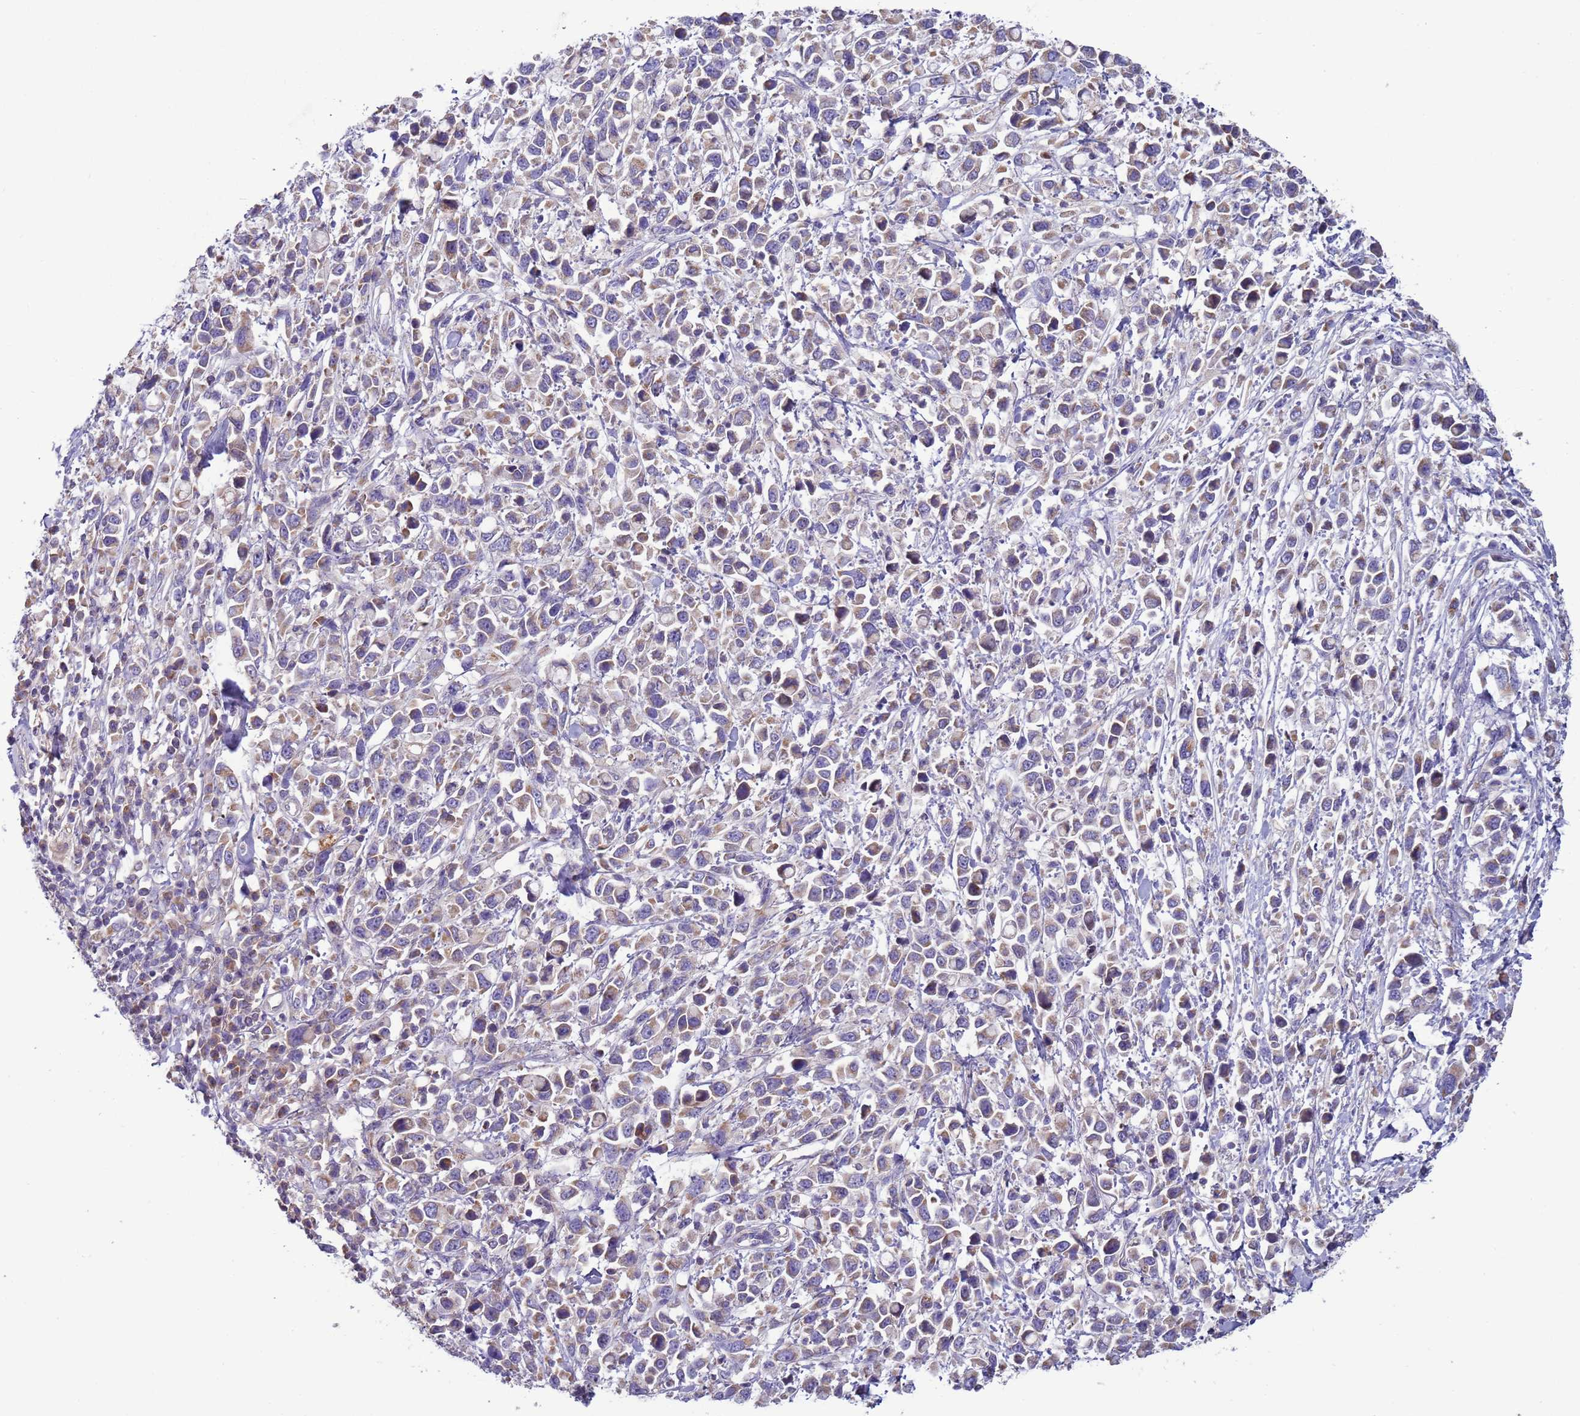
{"staining": {"intensity": "moderate", "quantity": "25%-75%", "location": "cytoplasmic/membranous"}, "tissue": "stomach cancer", "cell_type": "Tumor cells", "image_type": "cancer", "snomed": [{"axis": "morphology", "description": "Adenocarcinoma, NOS"}, {"axis": "topography", "description": "Stomach"}], "caption": "Protein expression analysis of human stomach cancer reveals moderate cytoplasmic/membranous positivity in about 25%-75% of tumor cells. Using DAB (brown) and hematoxylin (blue) stains, captured at high magnification using brightfield microscopy.", "gene": "UQCRQ", "patient": {"sex": "female", "age": 81}}